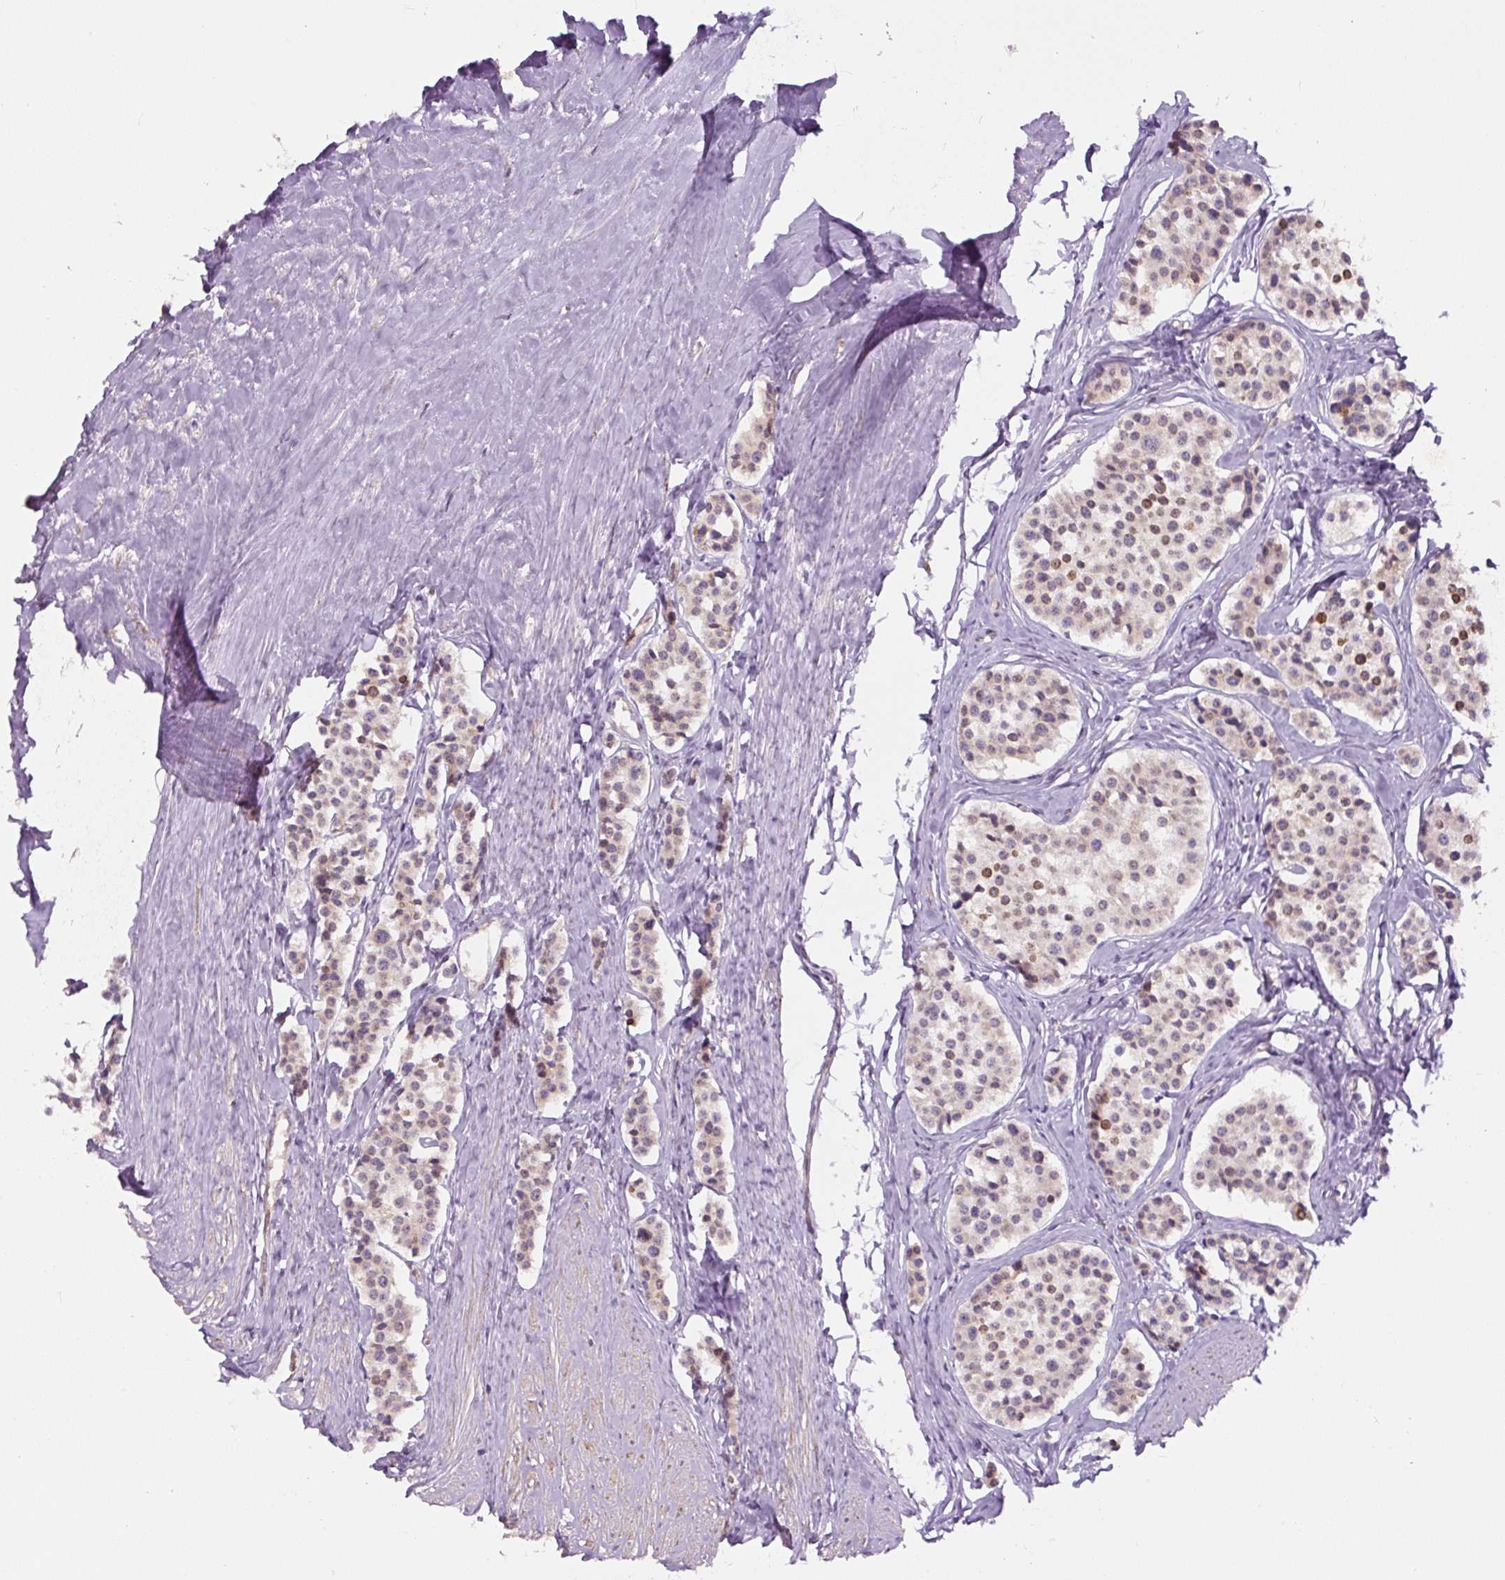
{"staining": {"intensity": "weak", "quantity": "25%-75%", "location": "cytoplasmic/membranous,nuclear"}, "tissue": "carcinoid", "cell_type": "Tumor cells", "image_type": "cancer", "snomed": [{"axis": "morphology", "description": "Carcinoid, malignant, NOS"}, {"axis": "topography", "description": "Small intestine"}], "caption": "A micrograph showing weak cytoplasmic/membranous and nuclear positivity in approximately 25%-75% of tumor cells in malignant carcinoid, as visualized by brown immunohistochemical staining.", "gene": "ASRGL1", "patient": {"sex": "male", "age": 60}}